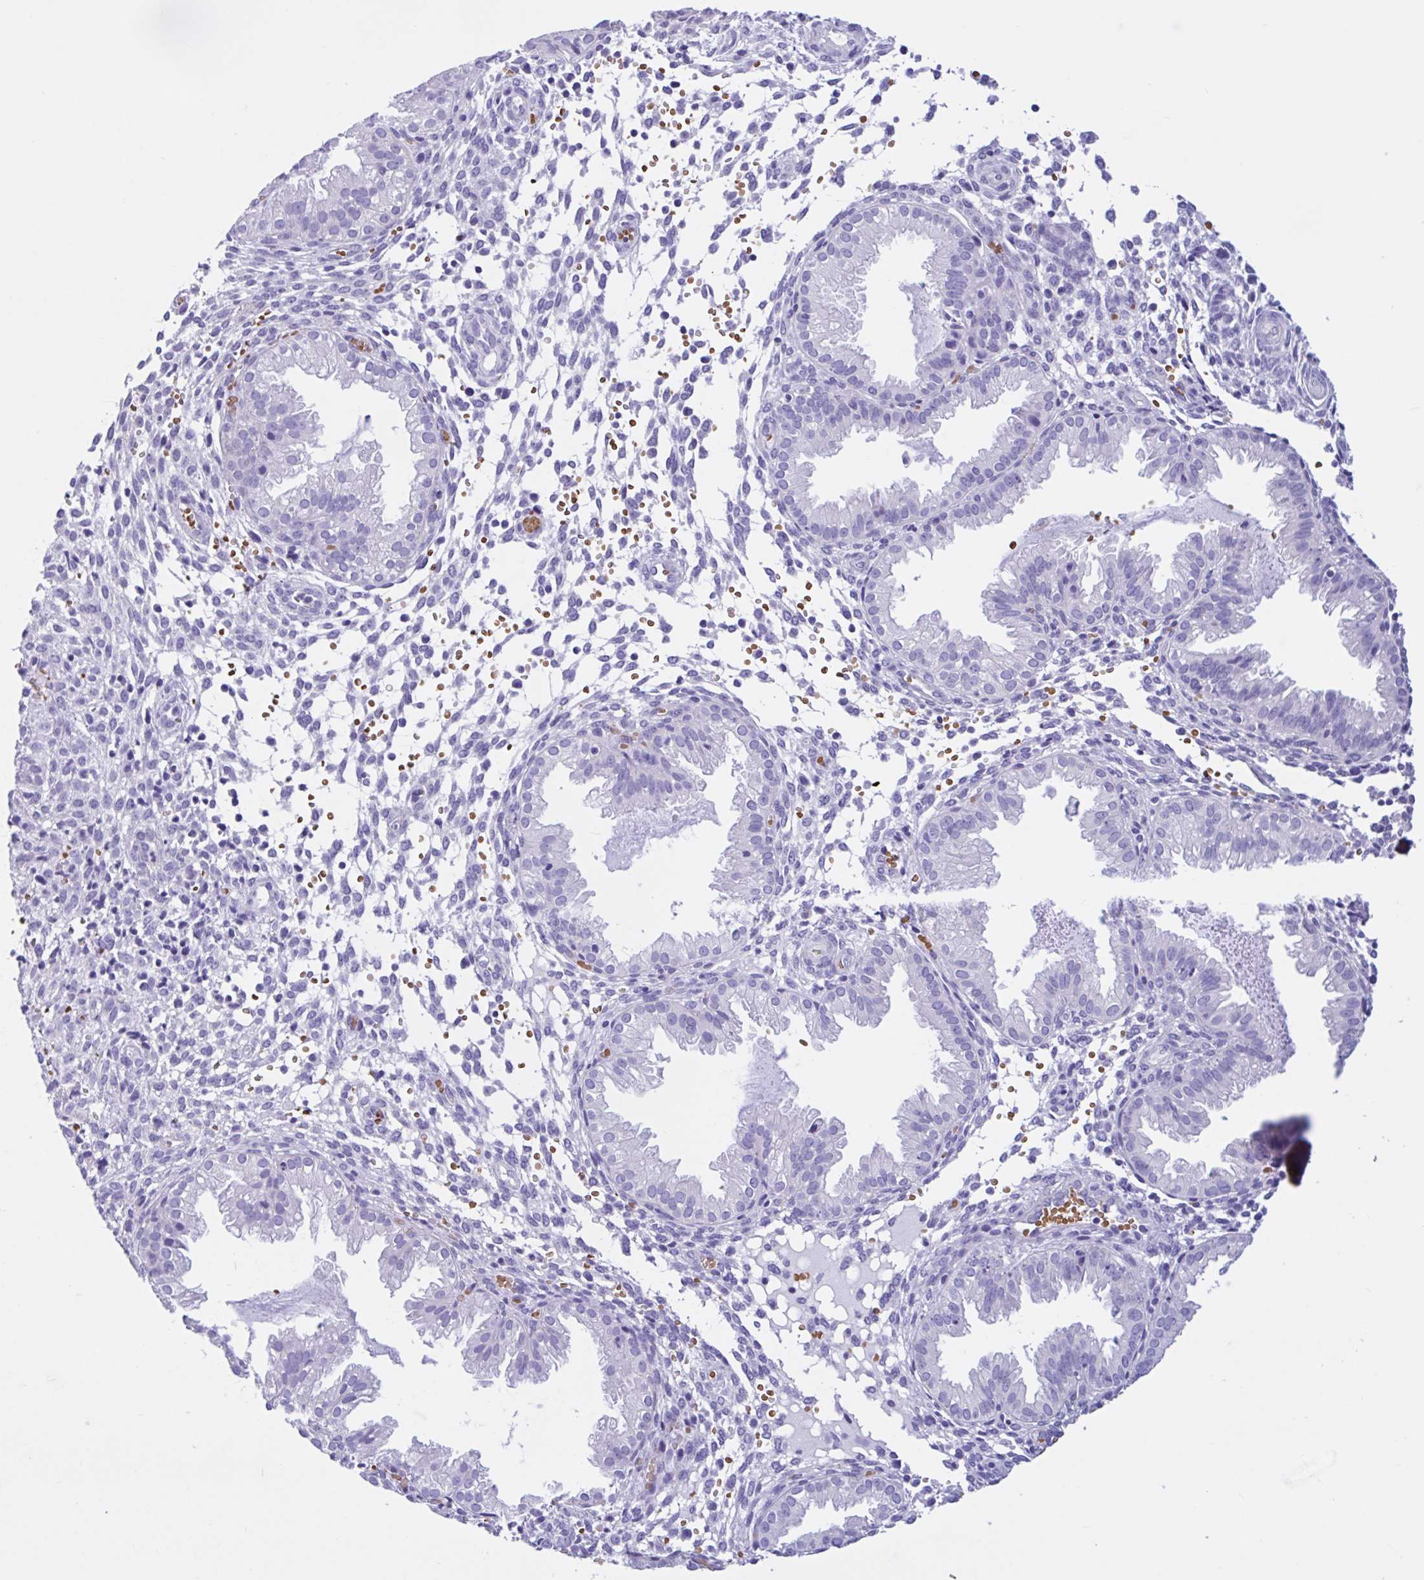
{"staining": {"intensity": "negative", "quantity": "none", "location": "none"}, "tissue": "endometrium", "cell_type": "Cells in endometrial stroma", "image_type": "normal", "snomed": [{"axis": "morphology", "description": "Normal tissue, NOS"}, {"axis": "topography", "description": "Endometrium"}], "caption": "Photomicrograph shows no significant protein positivity in cells in endometrial stroma of normal endometrium. (Stains: DAB immunohistochemistry (IHC) with hematoxylin counter stain, Microscopy: brightfield microscopy at high magnification).", "gene": "TMEM79", "patient": {"sex": "female", "age": 33}}